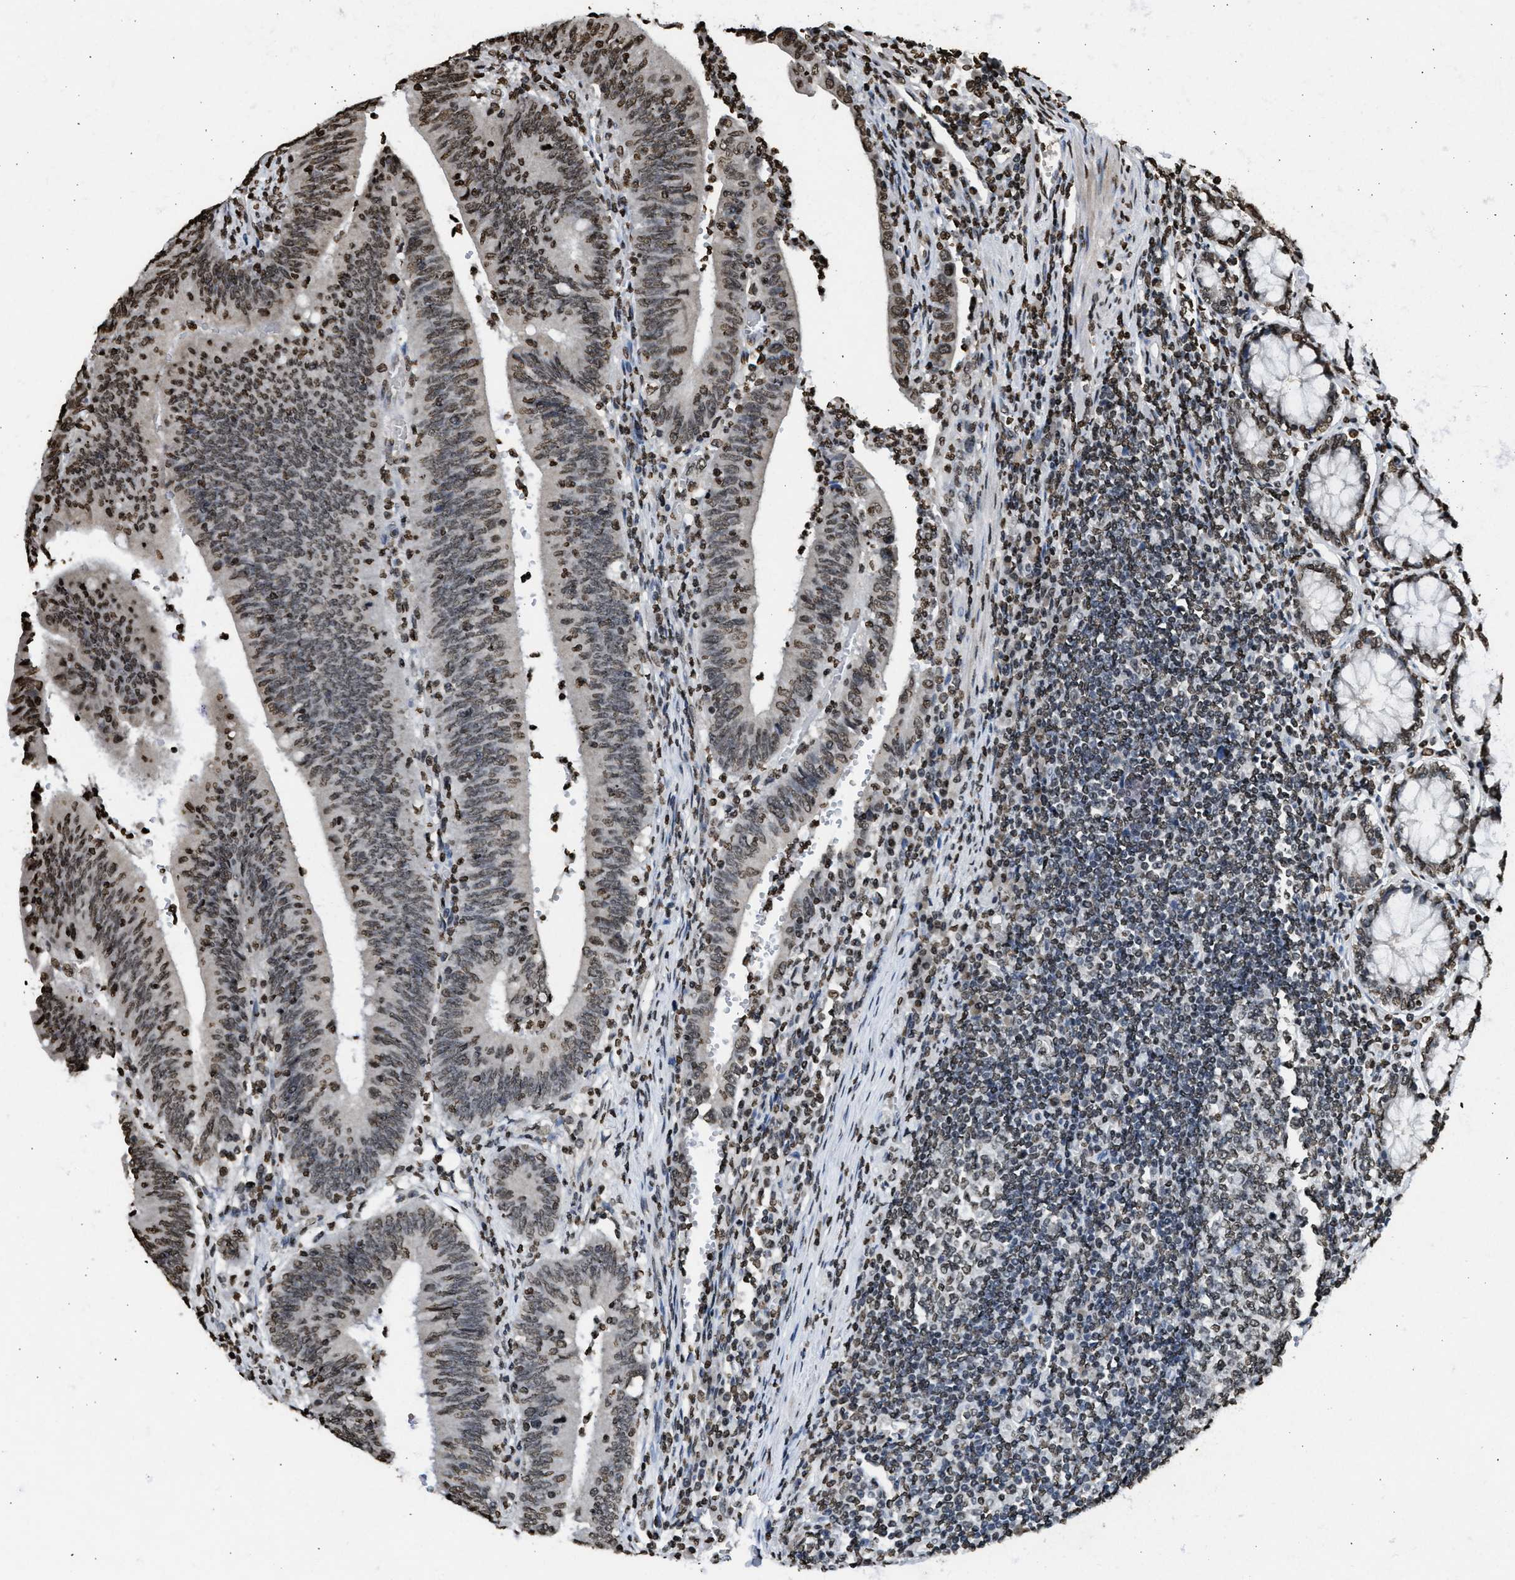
{"staining": {"intensity": "moderate", "quantity": "25%-75%", "location": "nuclear"}, "tissue": "colorectal cancer", "cell_type": "Tumor cells", "image_type": "cancer", "snomed": [{"axis": "morphology", "description": "Normal tissue, NOS"}, {"axis": "morphology", "description": "Adenocarcinoma, NOS"}, {"axis": "topography", "description": "Rectum"}], "caption": "IHC photomicrograph of colorectal cancer (adenocarcinoma) stained for a protein (brown), which demonstrates medium levels of moderate nuclear expression in about 25%-75% of tumor cells.", "gene": "RRAGC", "patient": {"sex": "female", "age": 66}}